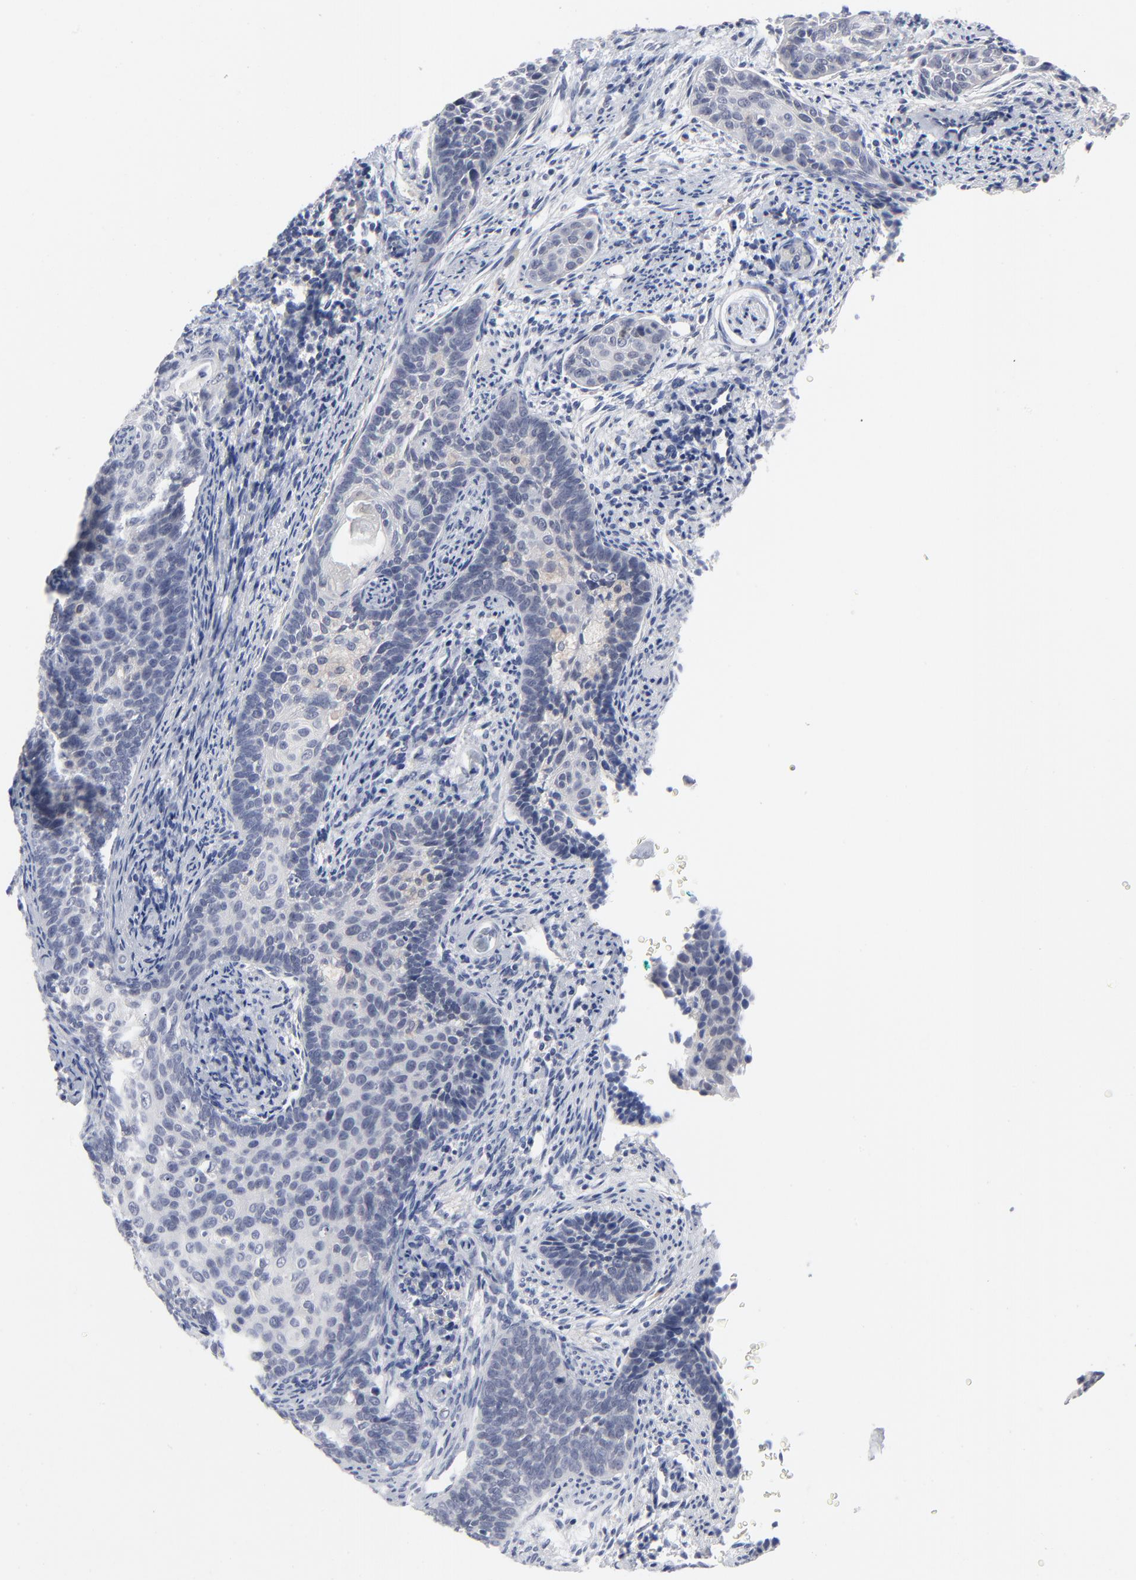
{"staining": {"intensity": "negative", "quantity": "none", "location": "none"}, "tissue": "cervical cancer", "cell_type": "Tumor cells", "image_type": "cancer", "snomed": [{"axis": "morphology", "description": "Squamous cell carcinoma, NOS"}, {"axis": "topography", "description": "Cervix"}], "caption": "The micrograph shows no significant staining in tumor cells of cervical squamous cell carcinoma.", "gene": "CLEC4G", "patient": {"sex": "female", "age": 33}}